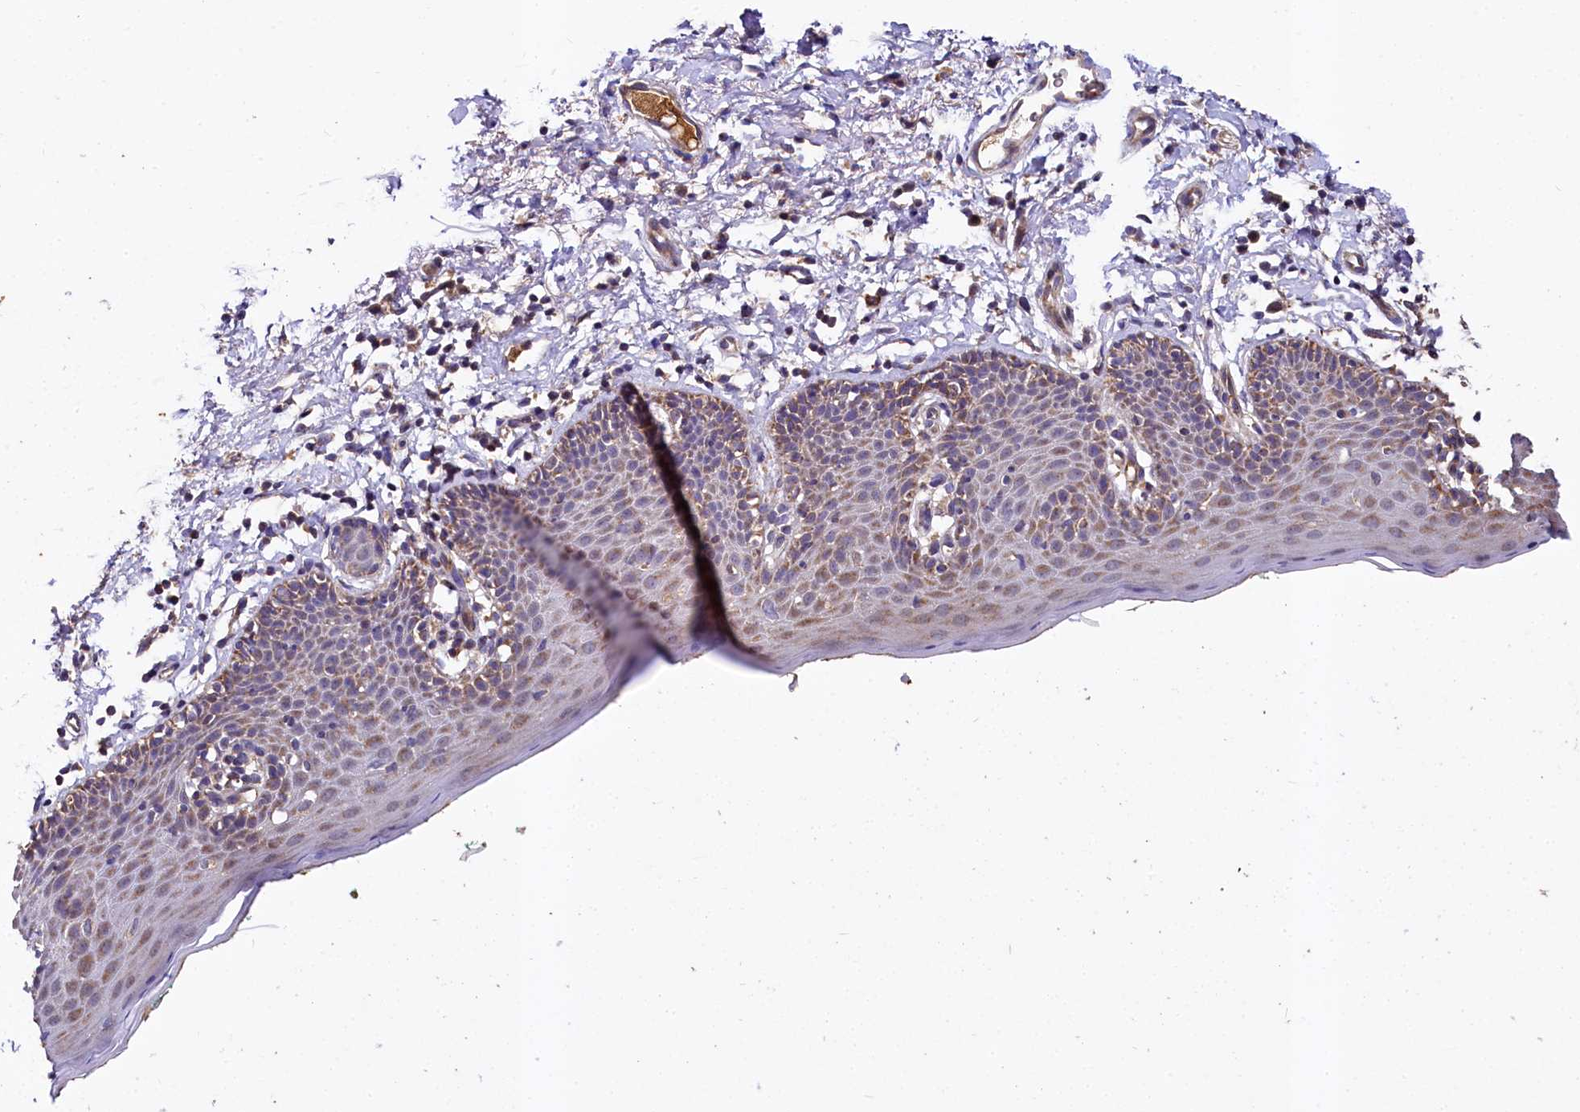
{"staining": {"intensity": "moderate", "quantity": "25%-75%", "location": "cytoplasmic/membranous"}, "tissue": "skin", "cell_type": "Epidermal cells", "image_type": "normal", "snomed": [{"axis": "morphology", "description": "Normal tissue, NOS"}, {"axis": "topography", "description": "Vulva"}], "caption": "Moderate cytoplasmic/membranous expression for a protein is seen in approximately 25%-75% of epidermal cells of unremarkable skin using immunohistochemistry.", "gene": "SPRYD3", "patient": {"sex": "female", "age": 66}}